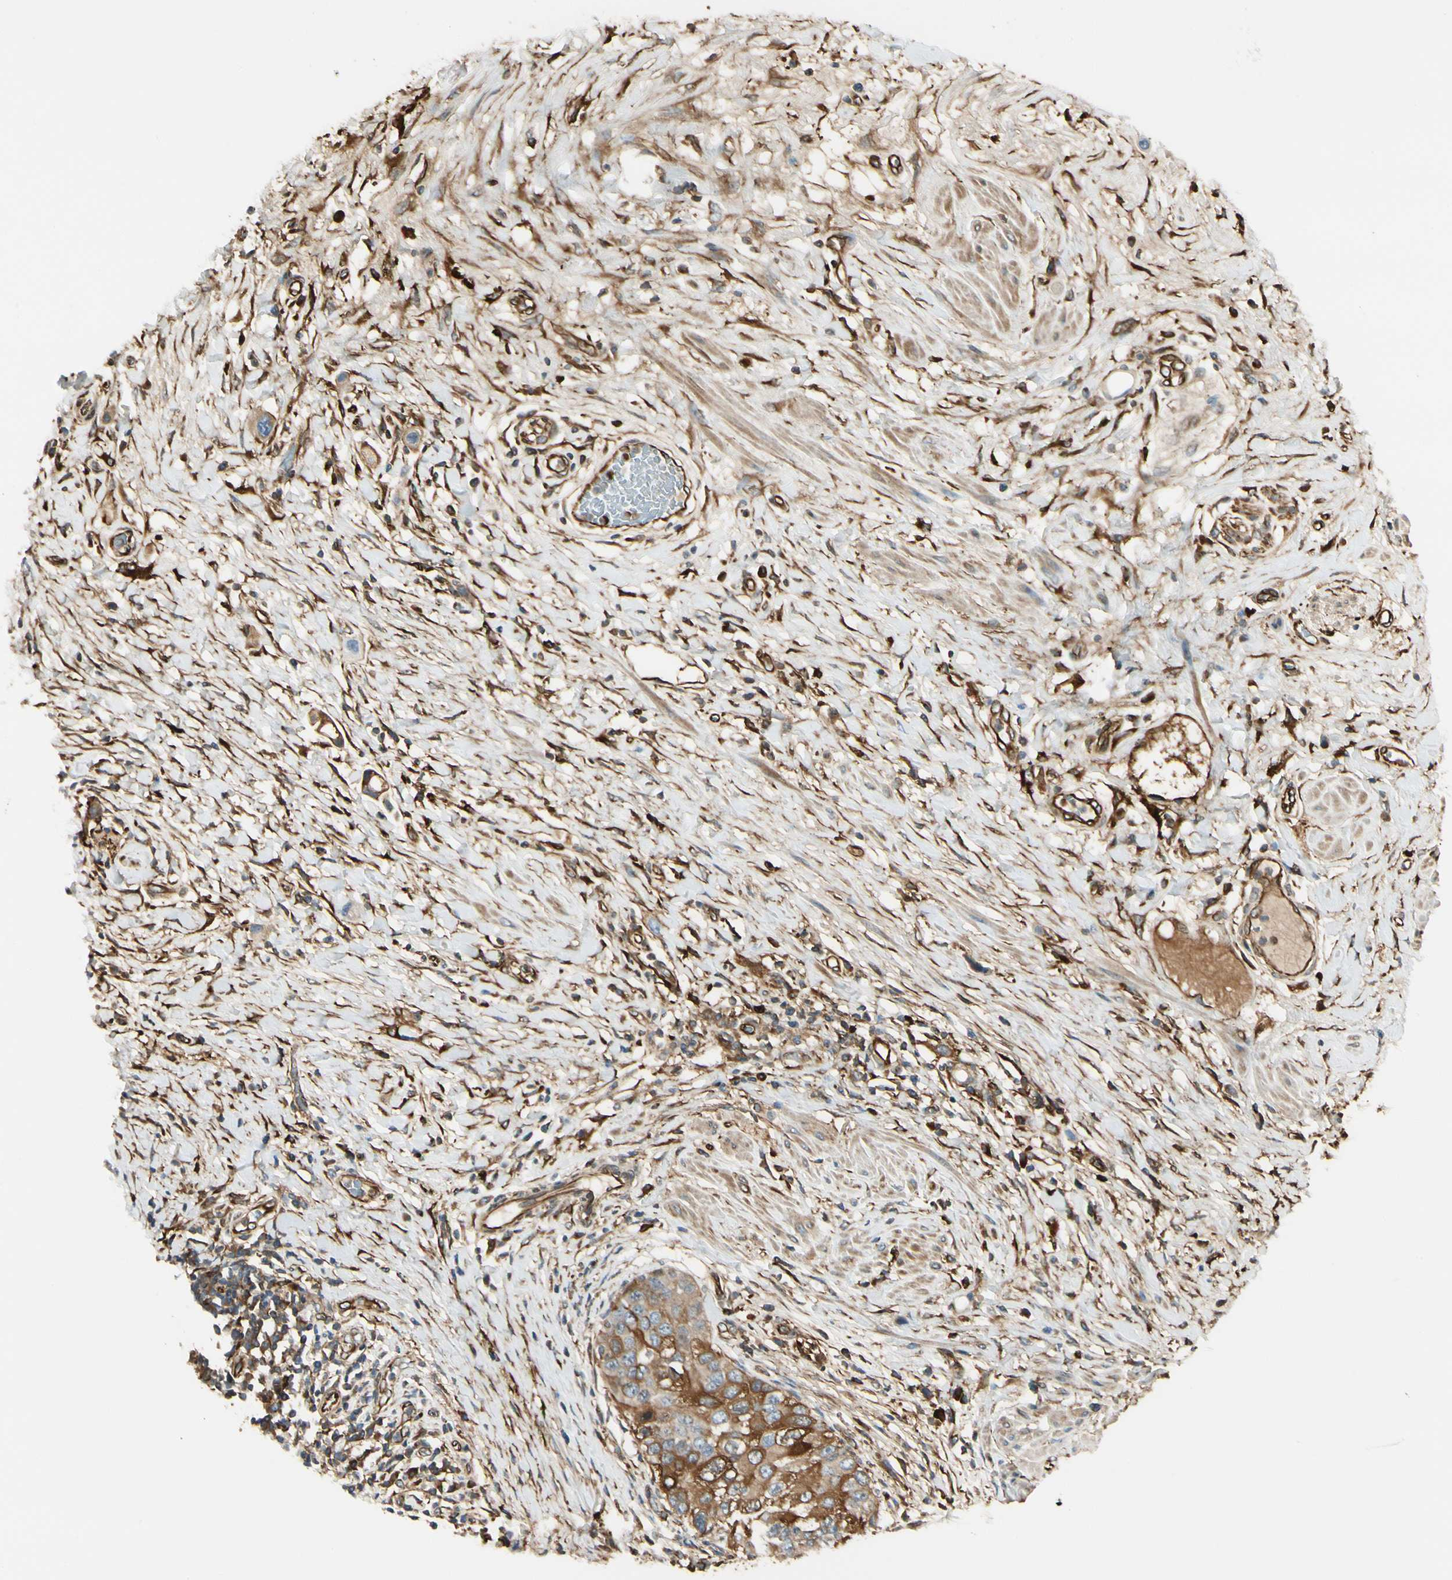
{"staining": {"intensity": "strong", "quantity": ">75%", "location": "cytoplasmic/membranous"}, "tissue": "urothelial cancer", "cell_type": "Tumor cells", "image_type": "cancer", "snomed": [{"axis": "morphology", "description": "Urothelial carcinoma, High grade"}, {"axis": "topography", "description": "Urinary bladder"}], "caption": "Protein expression analysis of human urothelial cancer reveals strong cytoplasmic/membranous expression in approximately >75% of tumor cells.", "gene": "FTH1", "patient": {"sex": "female", "age": 56}}